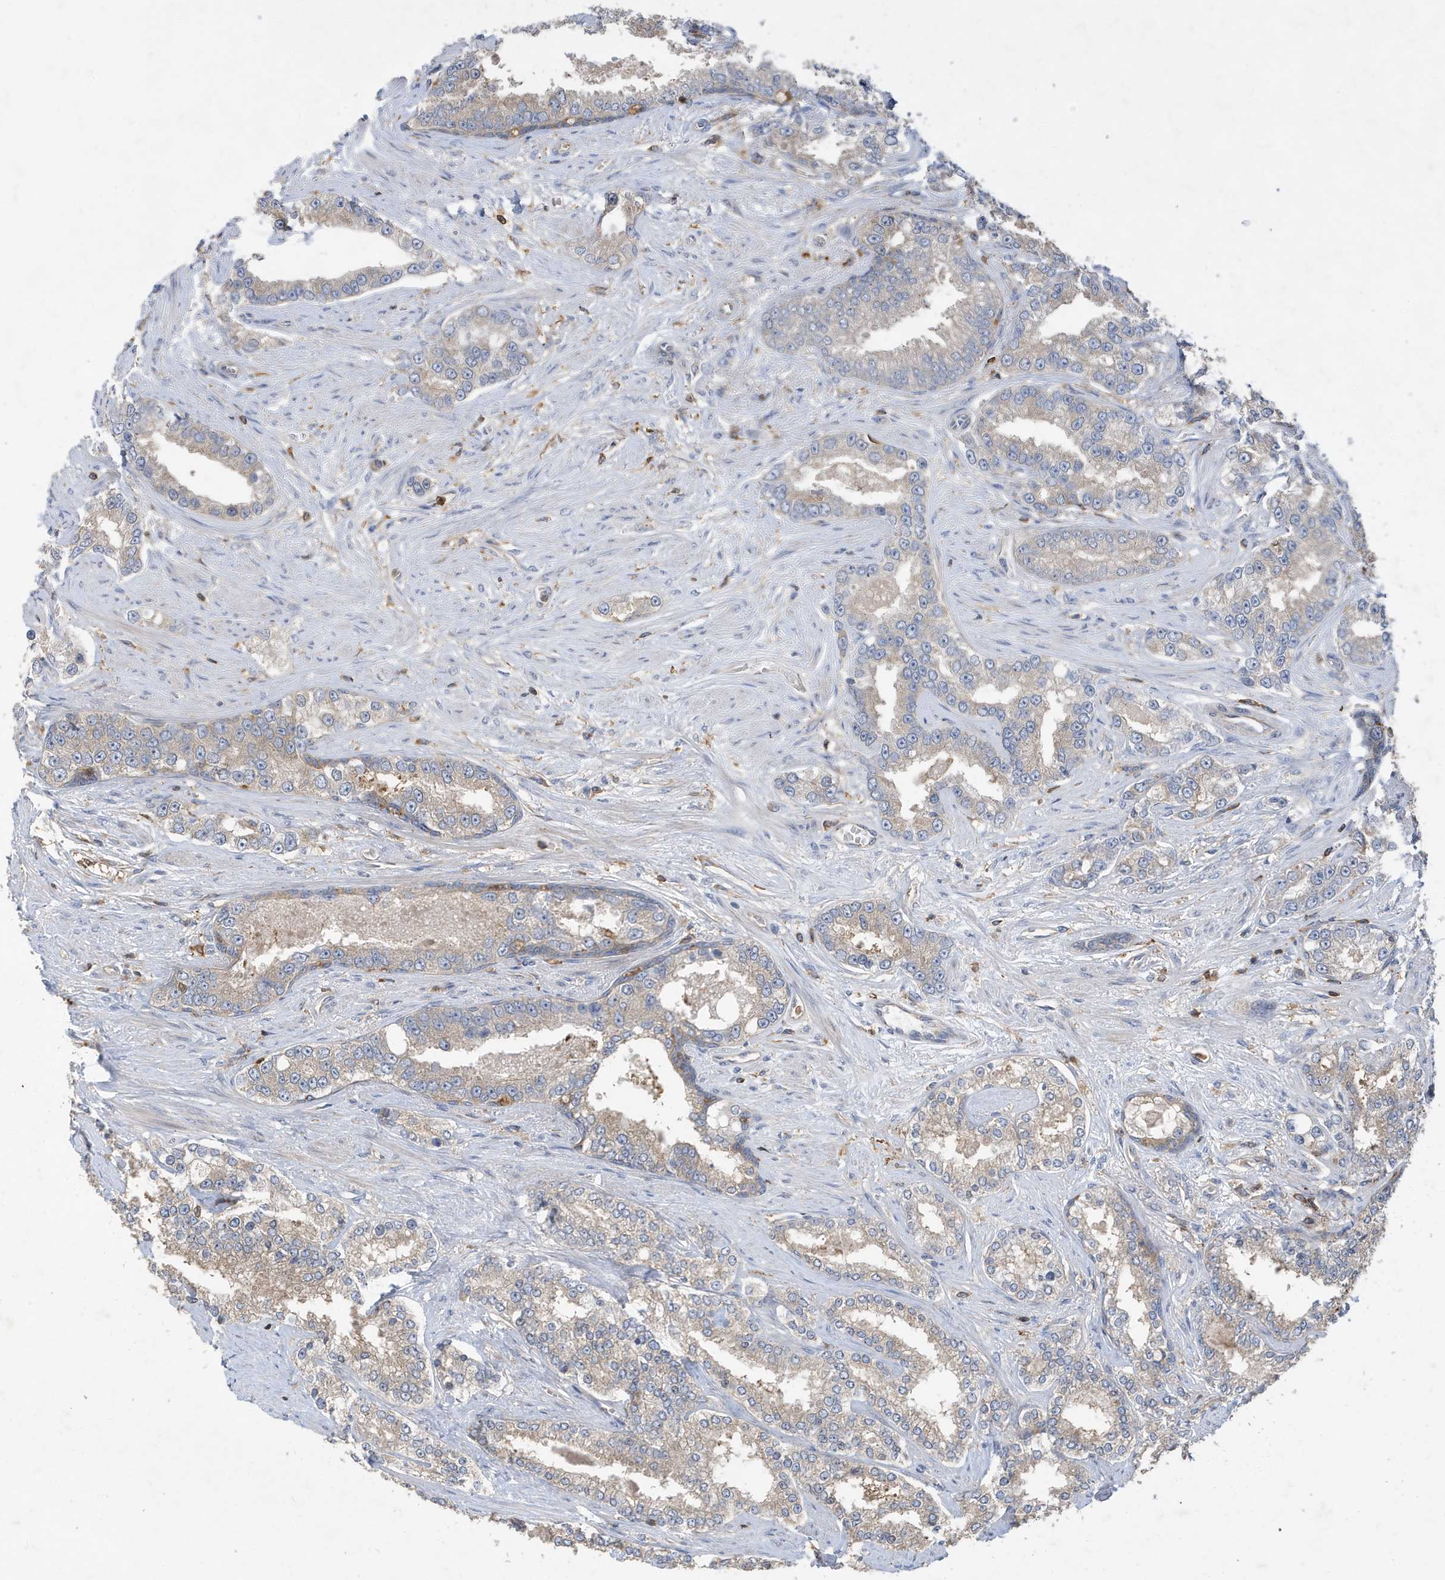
{"staining": {"intensity": "weak", "quantity": ">75%", "location": "cytoplasmic/membranous"}, "tissue": "prostate cancer", "cell_type": "Tumor cells", "image_type": "cancer", "snomed": [{"axis": "morphology", "description": "Normal tissue, NOS"}, {"axis": "morphology", "description": "Adenocarcinoma, High grade"}, {"axis": "topography", "description": "Prostate"}], "caption": "Prostate high-grade adenocarcinoma stained for a protein displays weak cytoplasmic/membranous positivity in tumor cells. (DAB (3,3'-diaminobenzidine) IHC with brightfield microscopy, high magnification).", "gene": "LAPTM4A", "patient": {"sex": "male", "age": 83}}